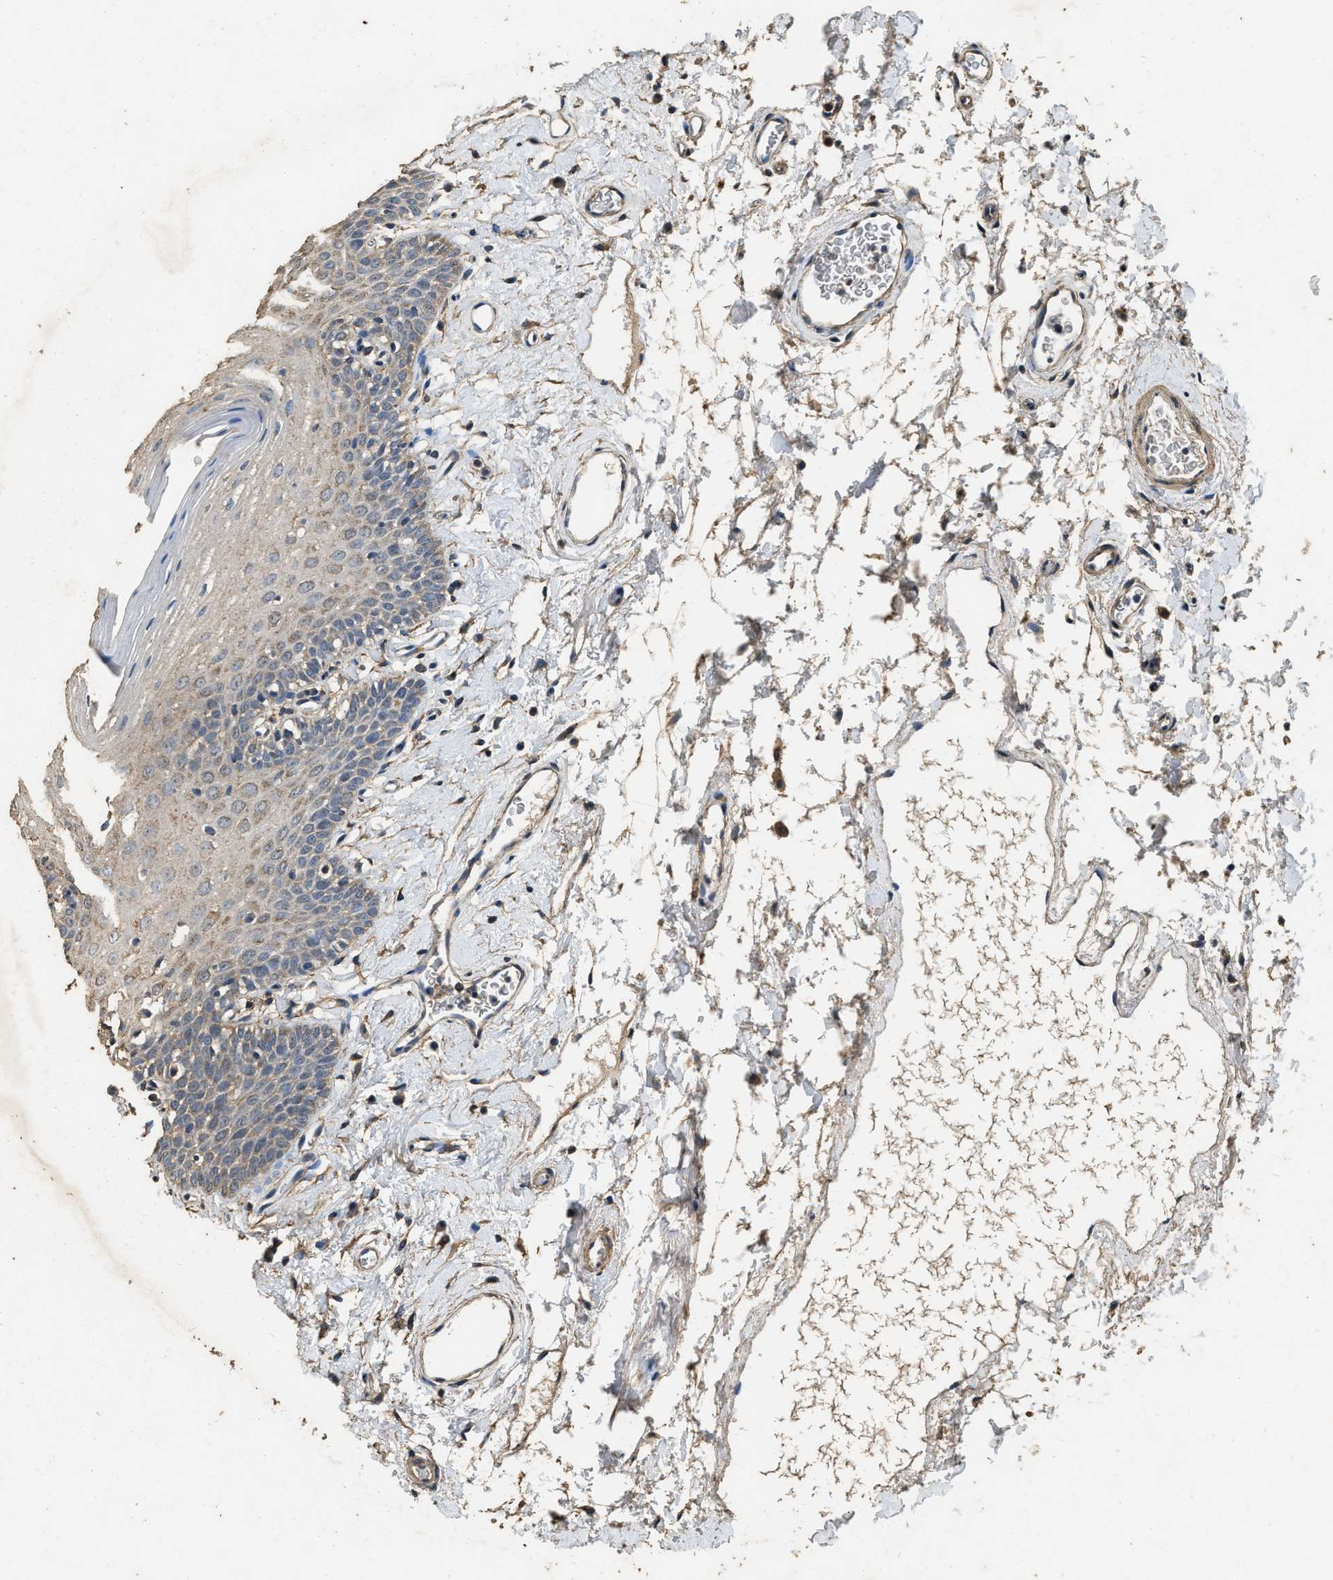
{"staining": {"intensity": "weak", "quantity": "<25%", "location": "cytoplasmic/membranous"}, "tissue": "oral mucosa", "cell_type": "Squamous epithelial cells", "image_type": "normal", "snomed": [{"axis": "morphology", "description": "Normal tissue, NOS"}, {"axis": "topography", "description": "Oral tissue"}], "caption": "The photomicrograph displays no significant staining in squamous epithelial cells of oral mucosa. The staining is performed using DAB (3,3'-diaminobenzidine) brown chromogen with nuclei counter-stained in using hematoxylin.", "gene": "MIB1", "patient": {"sex": "male", "age": 66}}